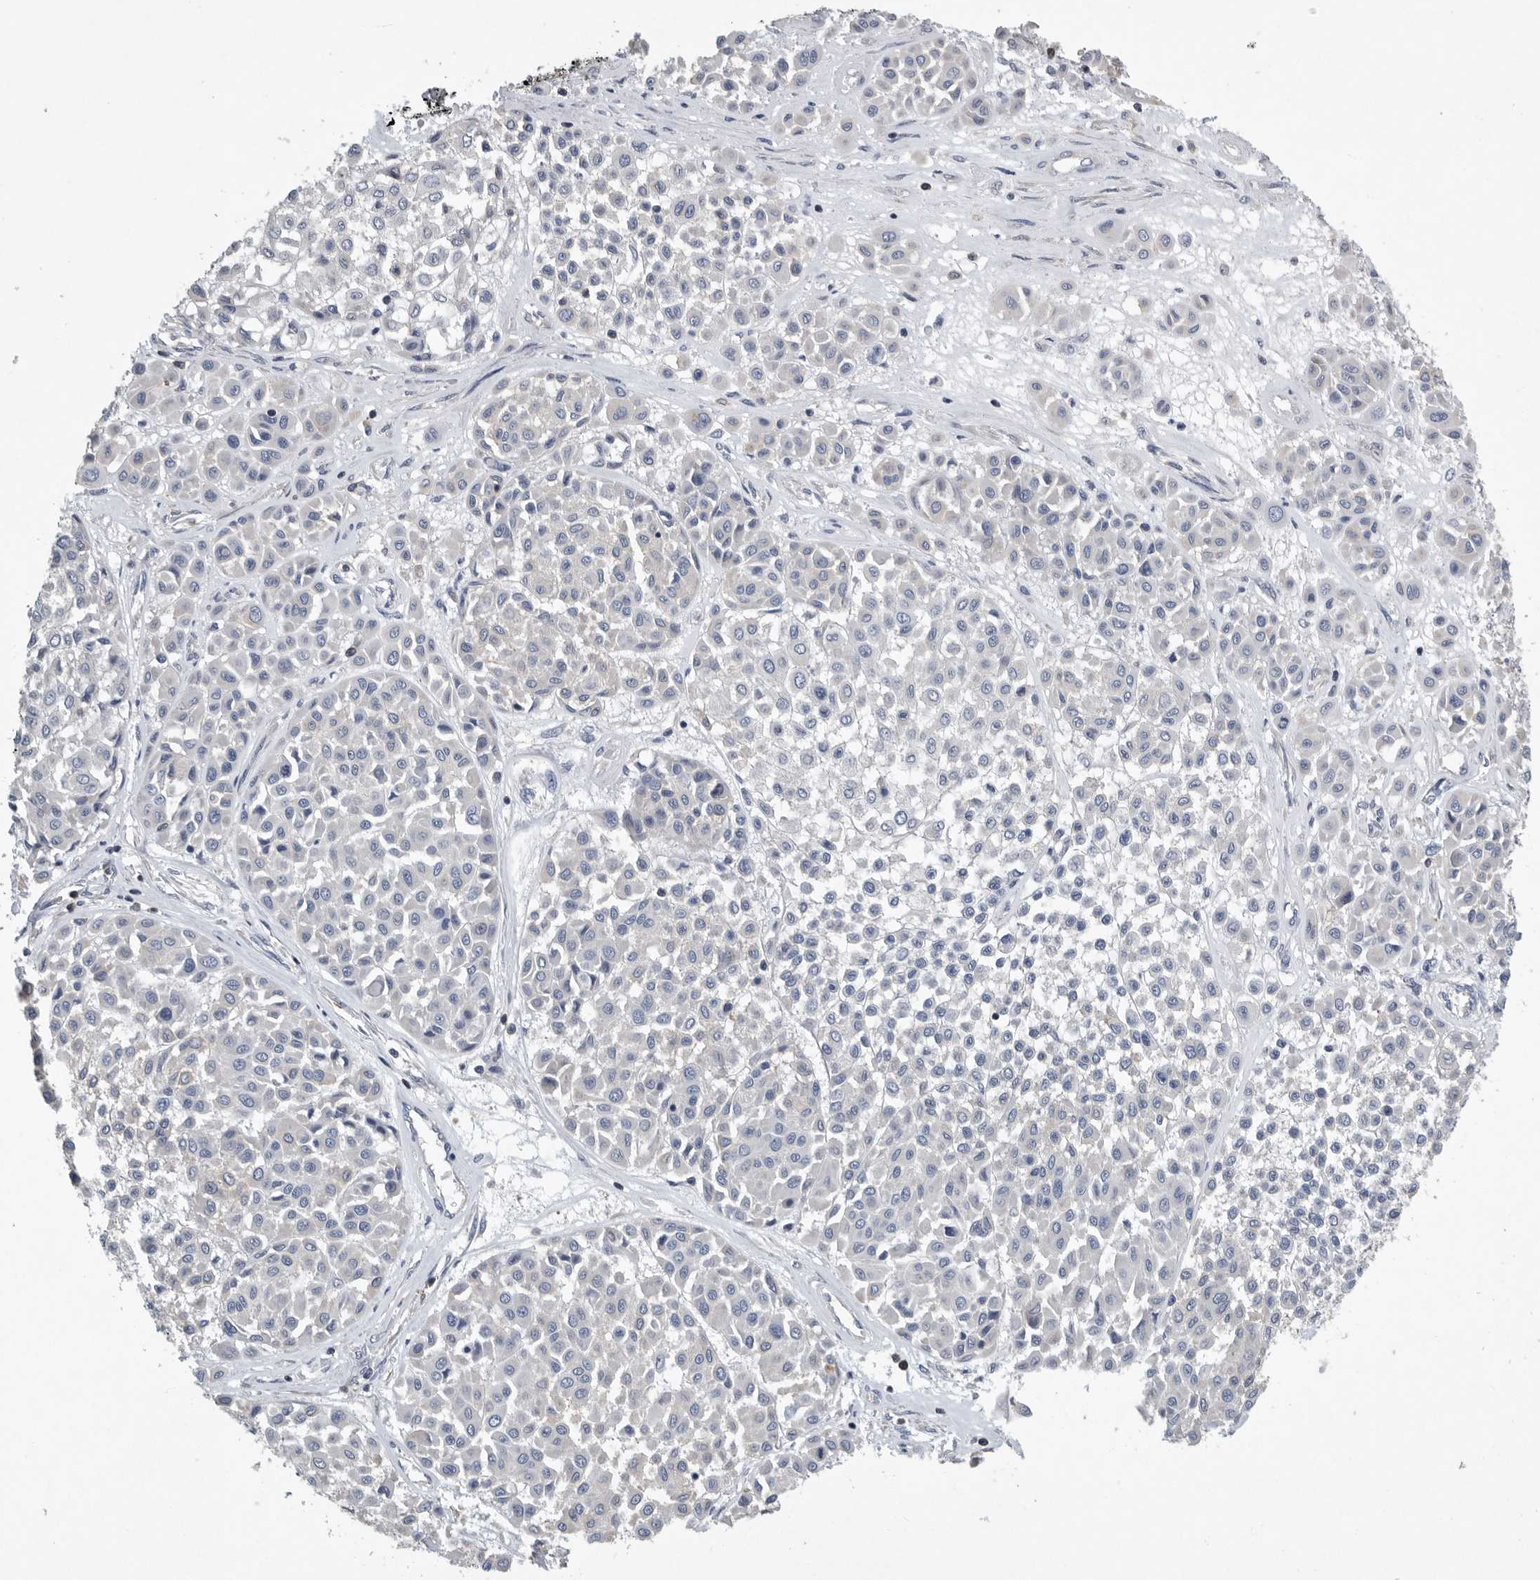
{"staining": {"intensity": "negative", "quantity": "none", "location": "none"}, "tissue": "melanoma", "cell_type": "Tumor cells", "image_type": "cancer", "snomed": [{"axis": "morphology", "description": "Malignant melanoma, Metastatic site"}, {"axis": "topography", "description": "Soft tissue"}], "caption": "Protein analysis of malignant melanoma (metastatic site) displays no significant positivity in tumor cells.", "gene": "PDCD4", "patient": {"sex": "male", "age": 41}}